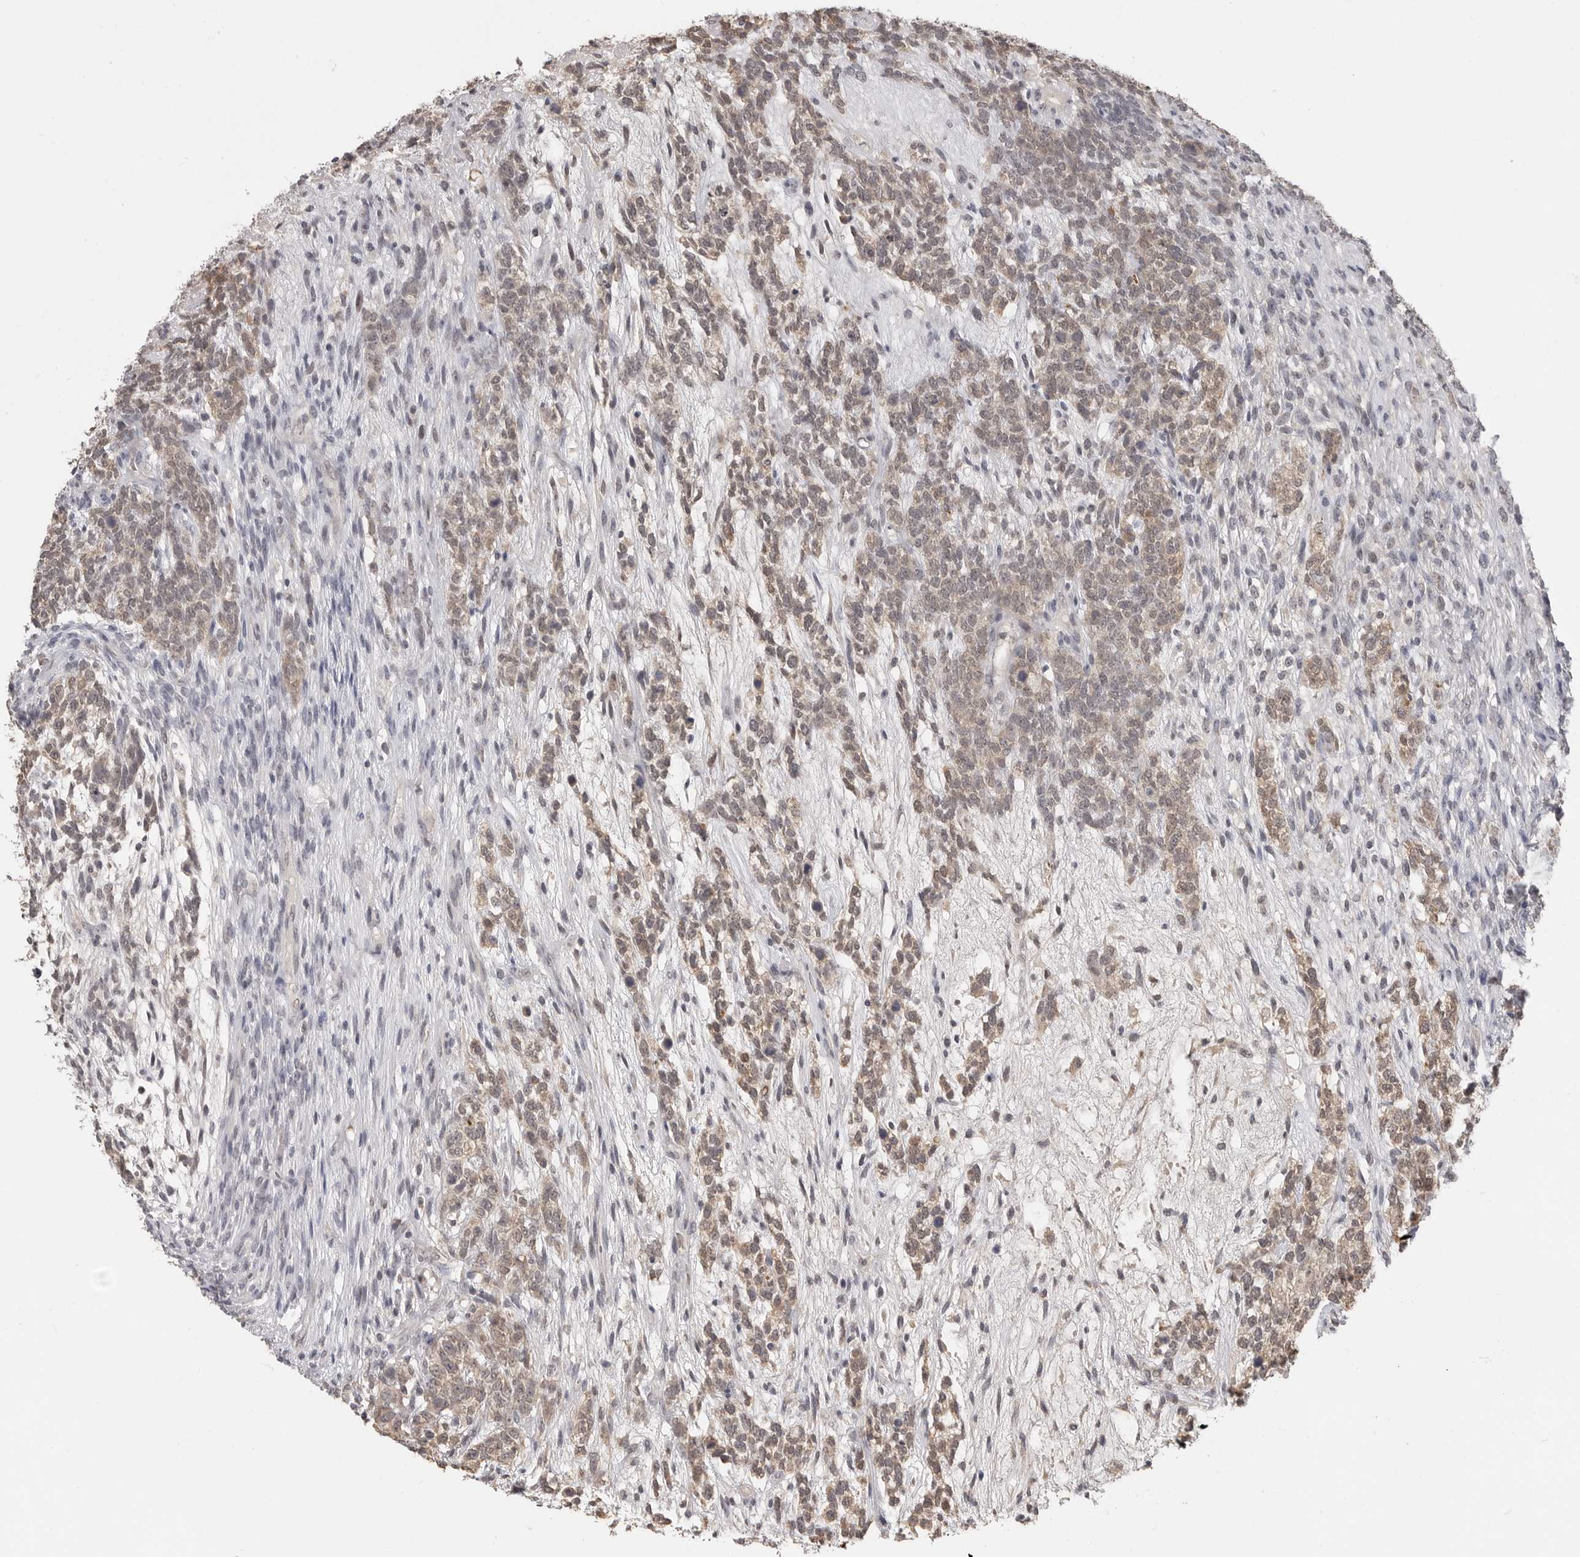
{"staining": {"intensity": "weak", "quantity": "25%-75%", "location": "cytoplasmic/membranous,nuclear"}, "tissue": "testis cancer", "cell_type": "Tumor cells", "image_type": "cancer", "snomed": [{"axis": "morphology", "description": "Seminoma, NOS"}, {"axis": "morphology", "description": "Carcinoma, Embryonal, NOS"}, {"axis": "topography", "description": "Testis"}], "caption": "Immunohistochemistry histopathology image of testis embryonal carcinoma stained for a protein (brown), which displays low levels of weak cytoplasmic/membranous and nuclear positivity in approximately 25%-75% of tumor cells.", "gene": "PLEKHF1", "patient": {"sex": "male", "age": 28}}